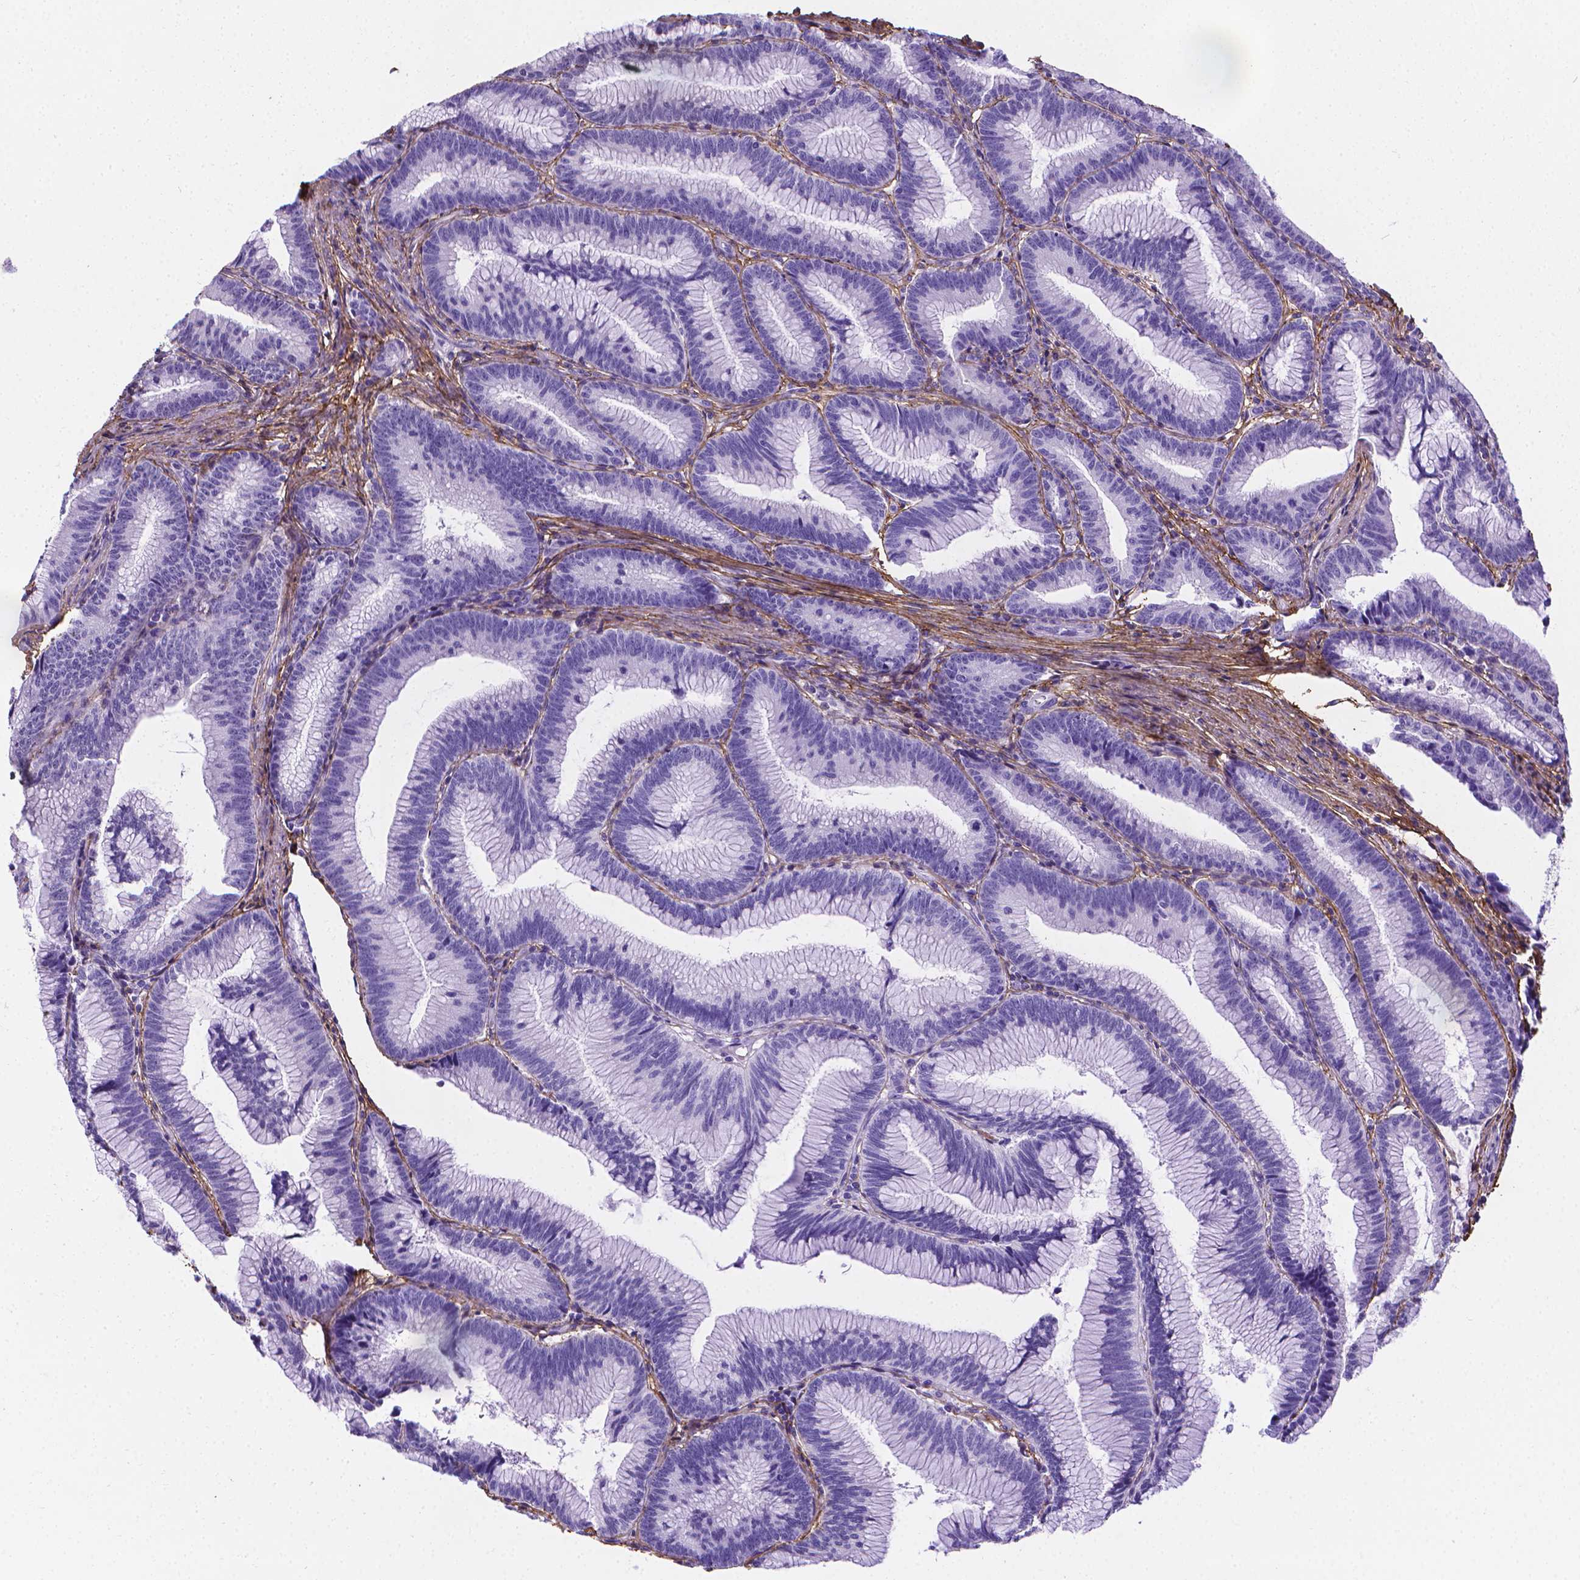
{"staining": {"intensity": "negative", "quantity": "none", "location": "none"}, "tissue": "colorectal cancer", "cell_type": "Tumor cells", "image_type": "cancer", "snomed": [{"axis": "morphology", "description": "Adenocarcinoma, NOS"}, {"axis": "topography", "description": "Colon"}], "caption": "The photomicrograph displays no significant staining in tumor cells of adenocarcinoma (colorectal).", "gene": "MFAP2", "patient": {"sex": "female", "age": 78}}